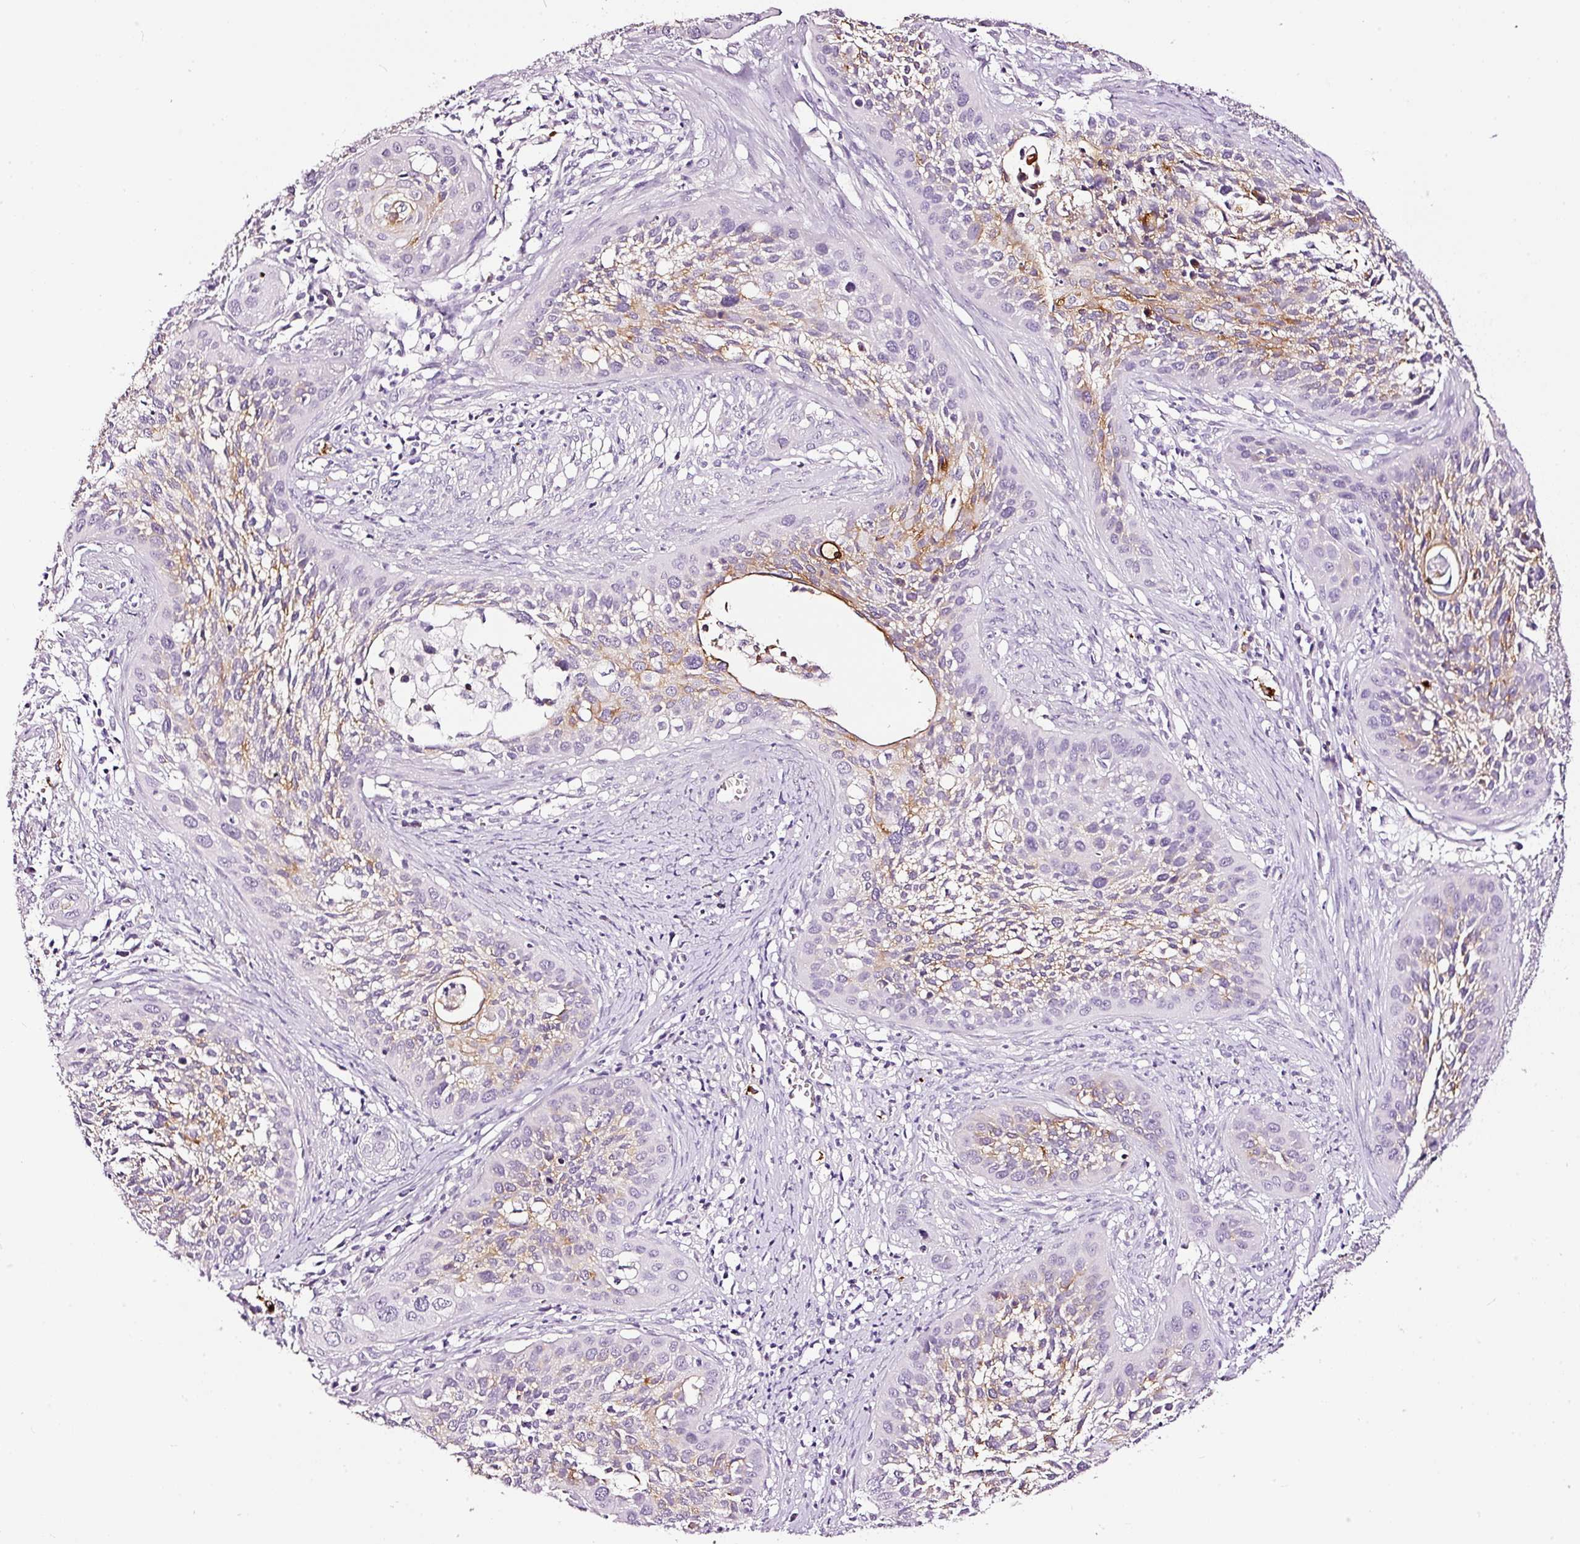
{"staining": {"intensity": "moderate", "quantity": "<25%", "location": "cytoplasmic/membranous"}, "tissue": "cervical cancer", "cell_type": "Tumor cells", "image_type": "cancer", "snomed": [{"axis": "morphology", "description": "Squamous cell carcinoma, NOS"}, {"axis": "topography", "description": "Cervix"}], "caption": "IHC image of cervical squamous cell carcinoma stained for a protein (brown), which shows low levels of moderate cytoplasmic/membranous positivity in about <25% of tumor cells.", "gene": "LAMP3", "patient": {"sex": "female", "age": 34}}